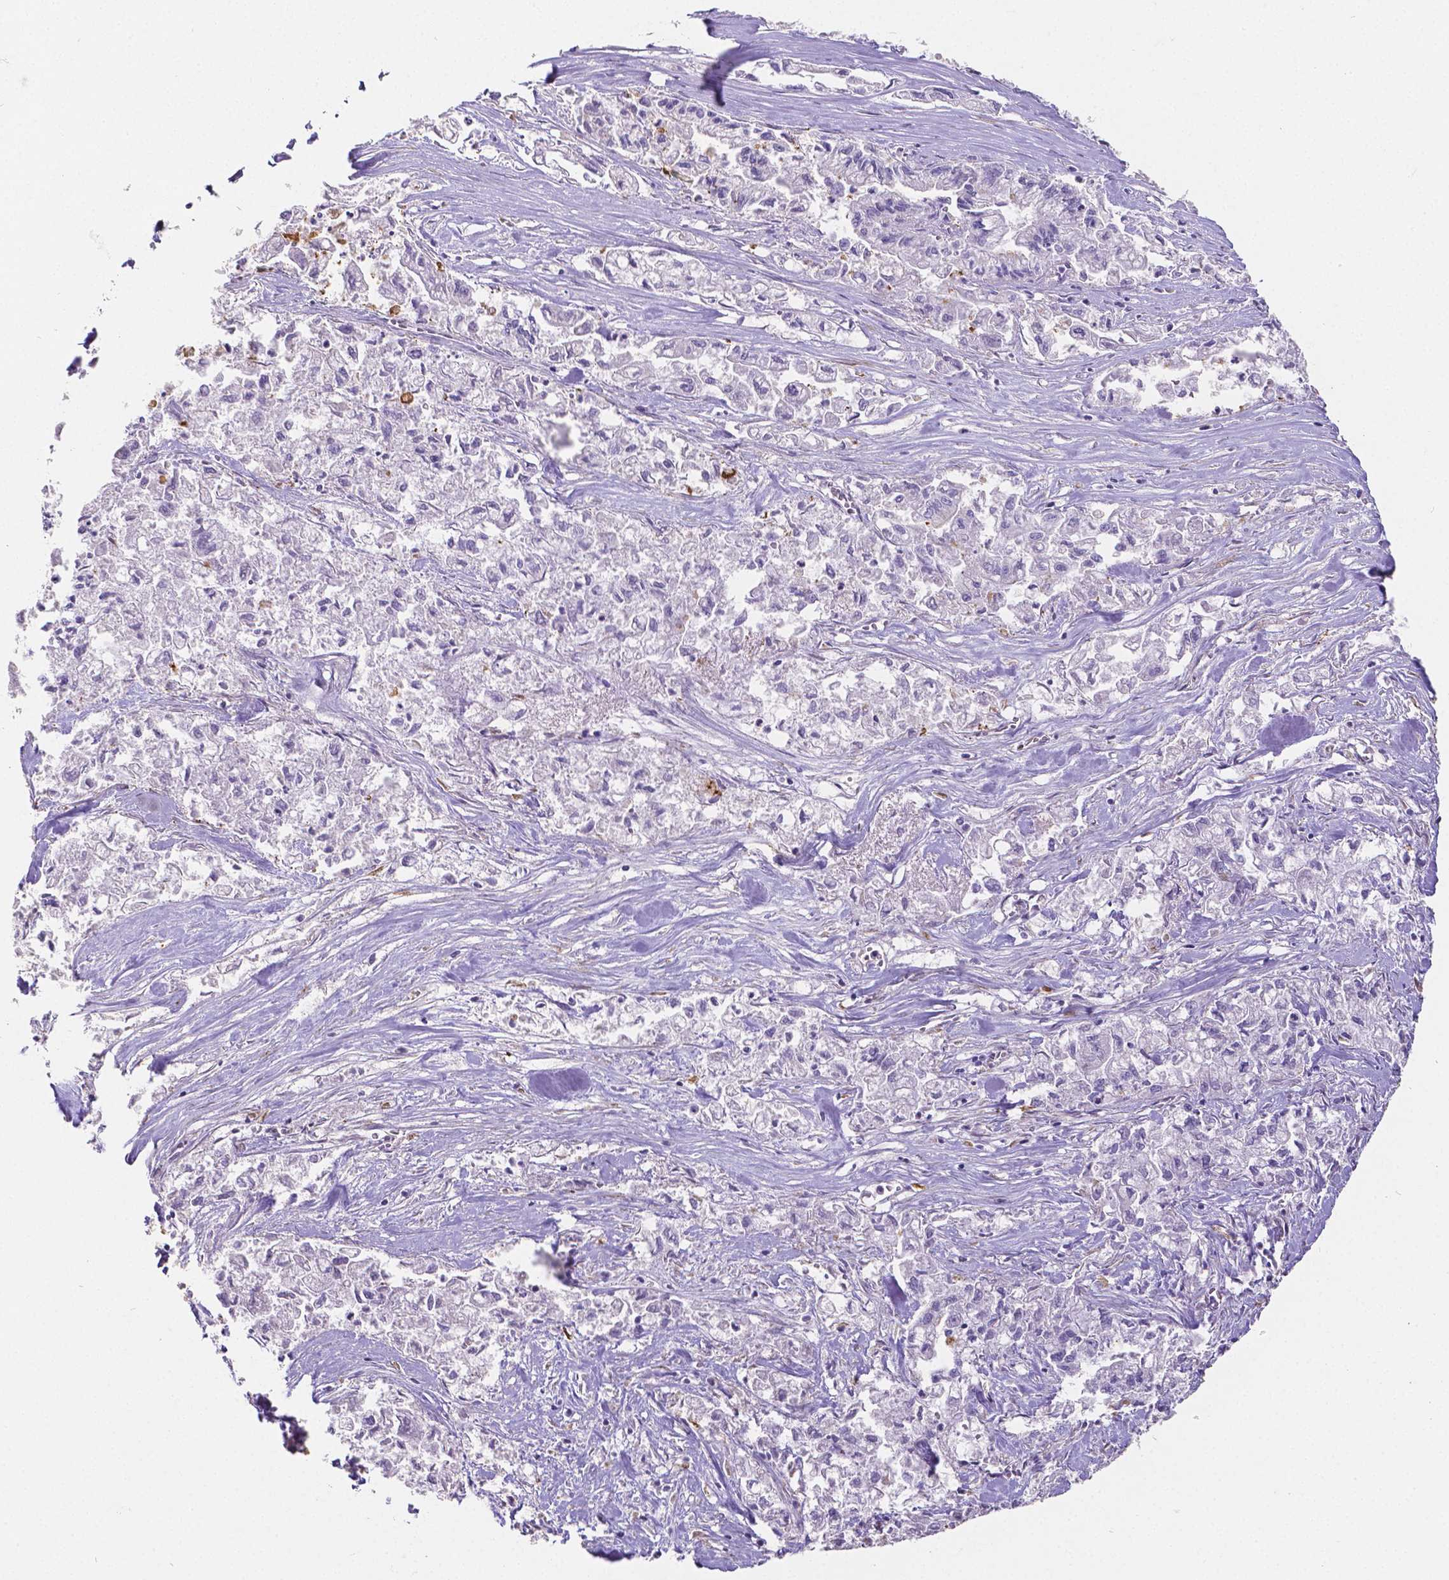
{"staining": {"intensity": "negative", "quantity": "none", "location": "none"}, "tissue": "pancreatic cancer", "cell_type": "Tumor cells", "image_type": "cancer", "snomed": [{"axis": "morphology", "description": "Adenocarcinoma, NOS"}, {"axis": "topography", "description": "Pancreas"}], "caption": "Pancreatic cancer (adenocarcinoma) stained for a protein using immunohistochemistry (IHC) reveals no staining tumor cells.", "gene": "MEF2C", "patient": {"sex": "male", "age": 72}}